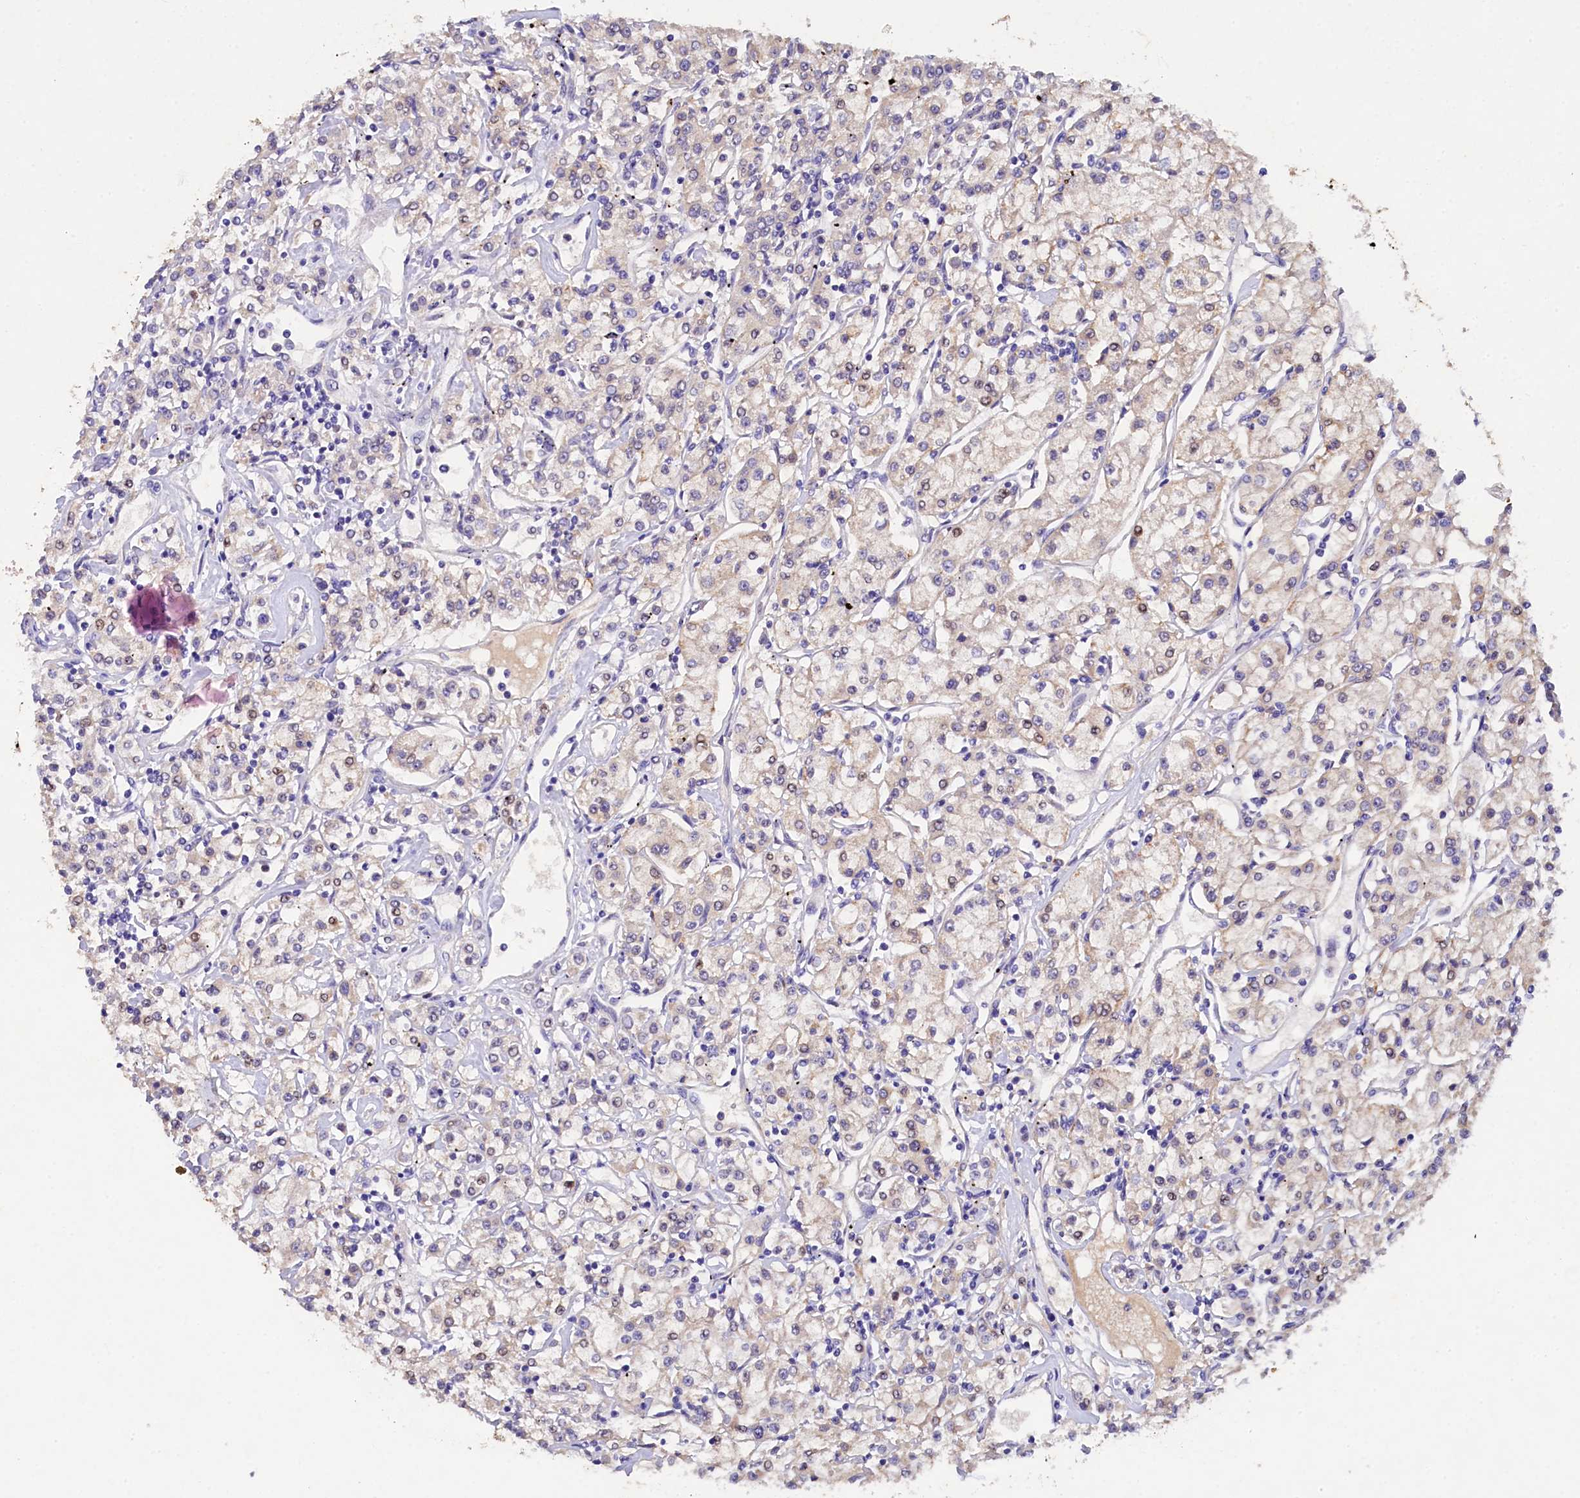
{"staining": {"intensity": "weak", "quantity": "<25%", "location": "cytoplasmic/membranous"}, "tissue": "renal cancer", "cell_type": "Tumor cells", "image_type": "cancer", "snomed": [{"axis": "morphology", "description": "Adenocarcinoma, NOS"}, {"axis": "topography", "description": "Kidney"}], "caption": "Photomicrograph shows no significant protein expression in tumor cells of renal cancer (adenocarcinoma). Brightfield microscopy of immunohistochemistry stained with DAB (brown) and hematoxylin (blue), captured at high magnification.", "gene": "TGDS", "patient": {"sex": "female", "age": 59}}